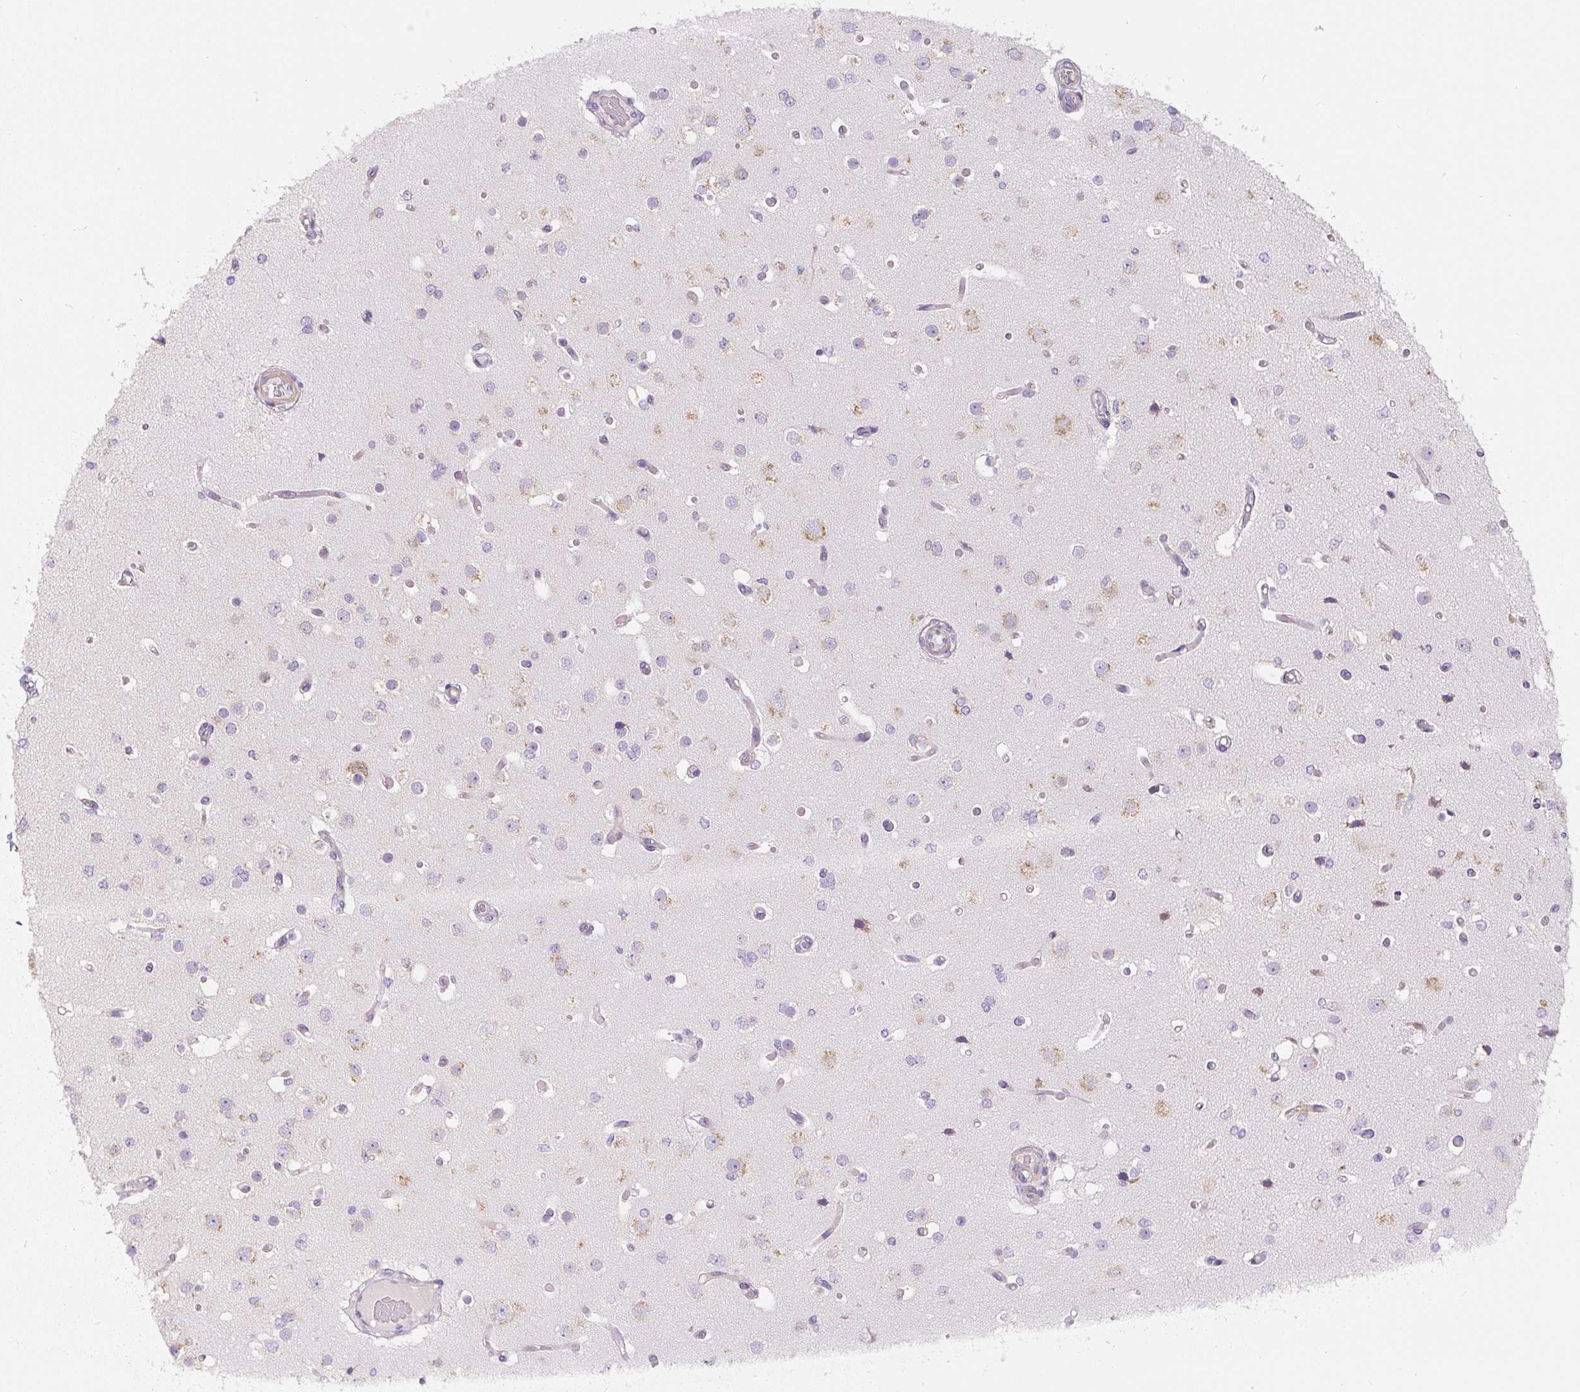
{"staining": {"intensity": "negative", "quantity": "none", "location": "none"}, "tissue": "cerebral cortex", "cell_type": "Endothelial cells", "image_type": "normal", "snomed": [{"axis": "morphology", "description": "Normal tissue, NOS"}, {"axis": "morphology", "description": "Inflammation, NOS"}, {"axis": "topography", "description": "Cerebral cortex"}], "caption": "The micrograph exhibits no significant positivity in endothelial cells of cerebral cortex.", "gene": "PWWP3B", "patient": {"sex": "male", "age": 6}}